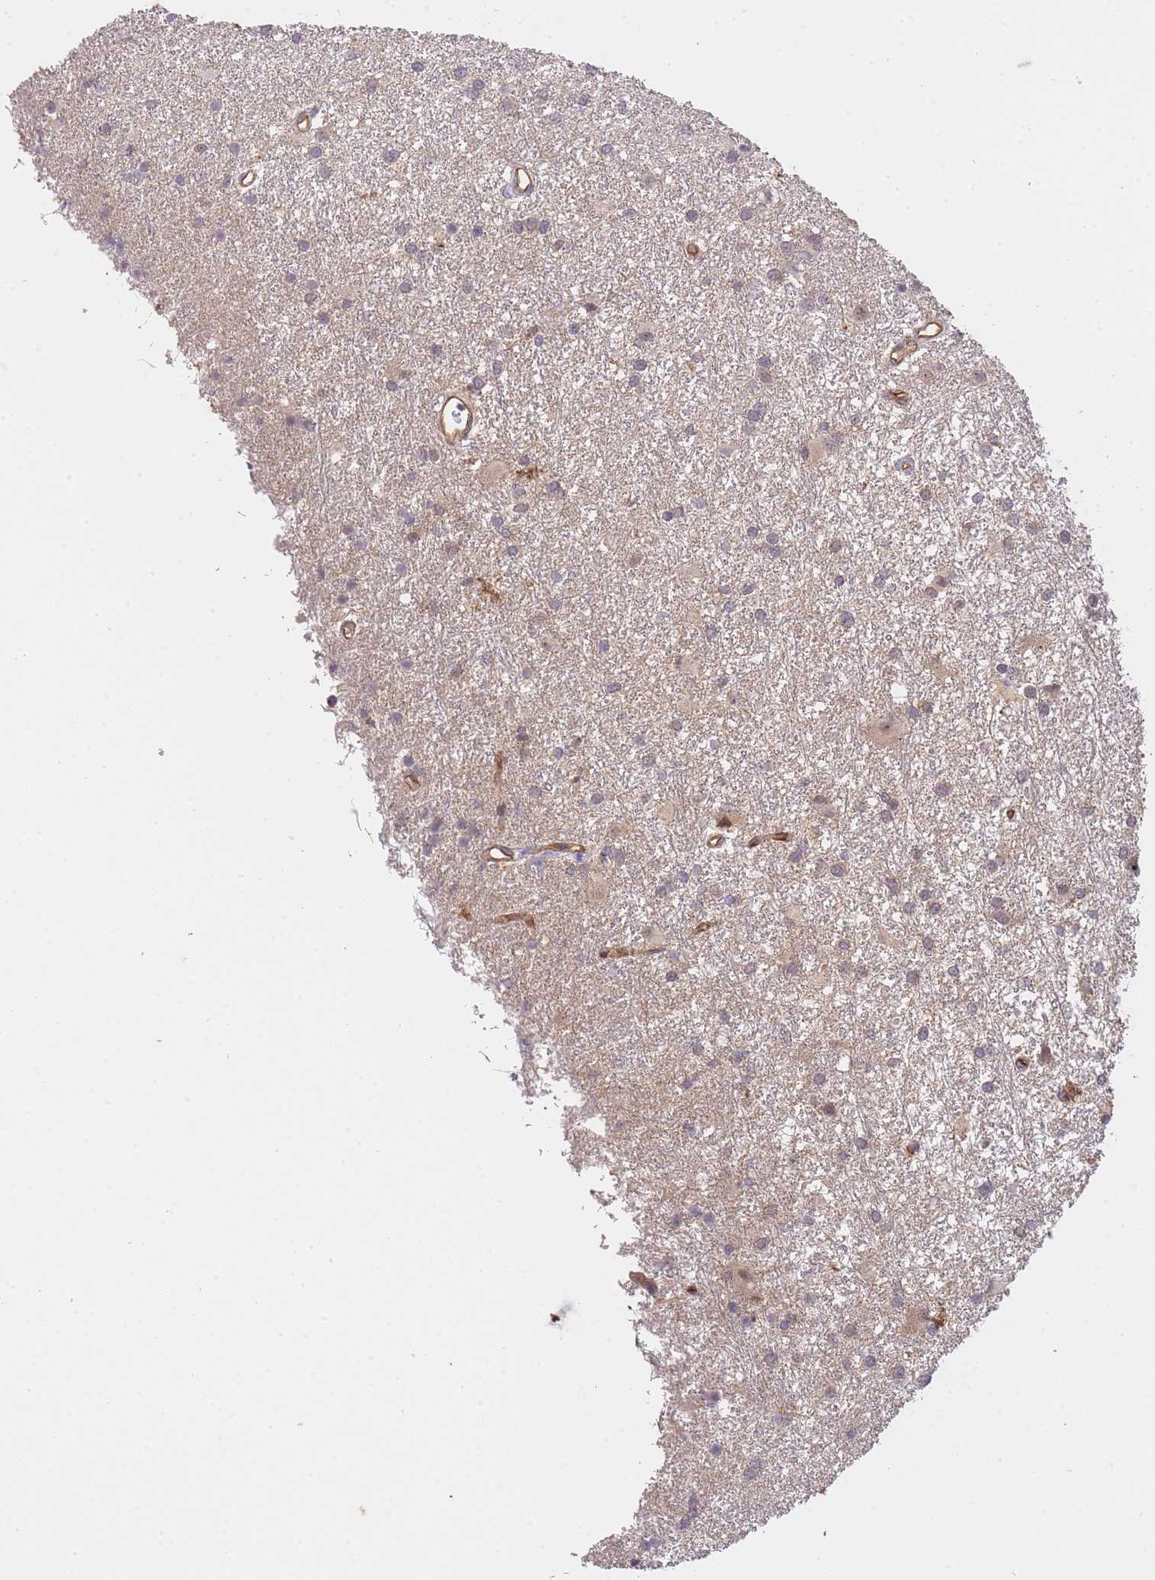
{"staining": {"intensity": "weak", "quantity": "<25%", "location": "cytoplasmic/membranous,nuclear"}, "tissue": "glioma", "cell_type": "Tumor cells", "image_type": "cancer", "snomed": [{"axis": "morphology", "description": "Glioma, malignant, High grade"}, {"axis": "topography", "description": "Brain"}], "caption": "Immunohistochemical staining of malignant high-grade glioma displays no significant expression in tumor cells.", "gene": "ST8SIA4", "patient": {"sex": "female", "age": 50}}